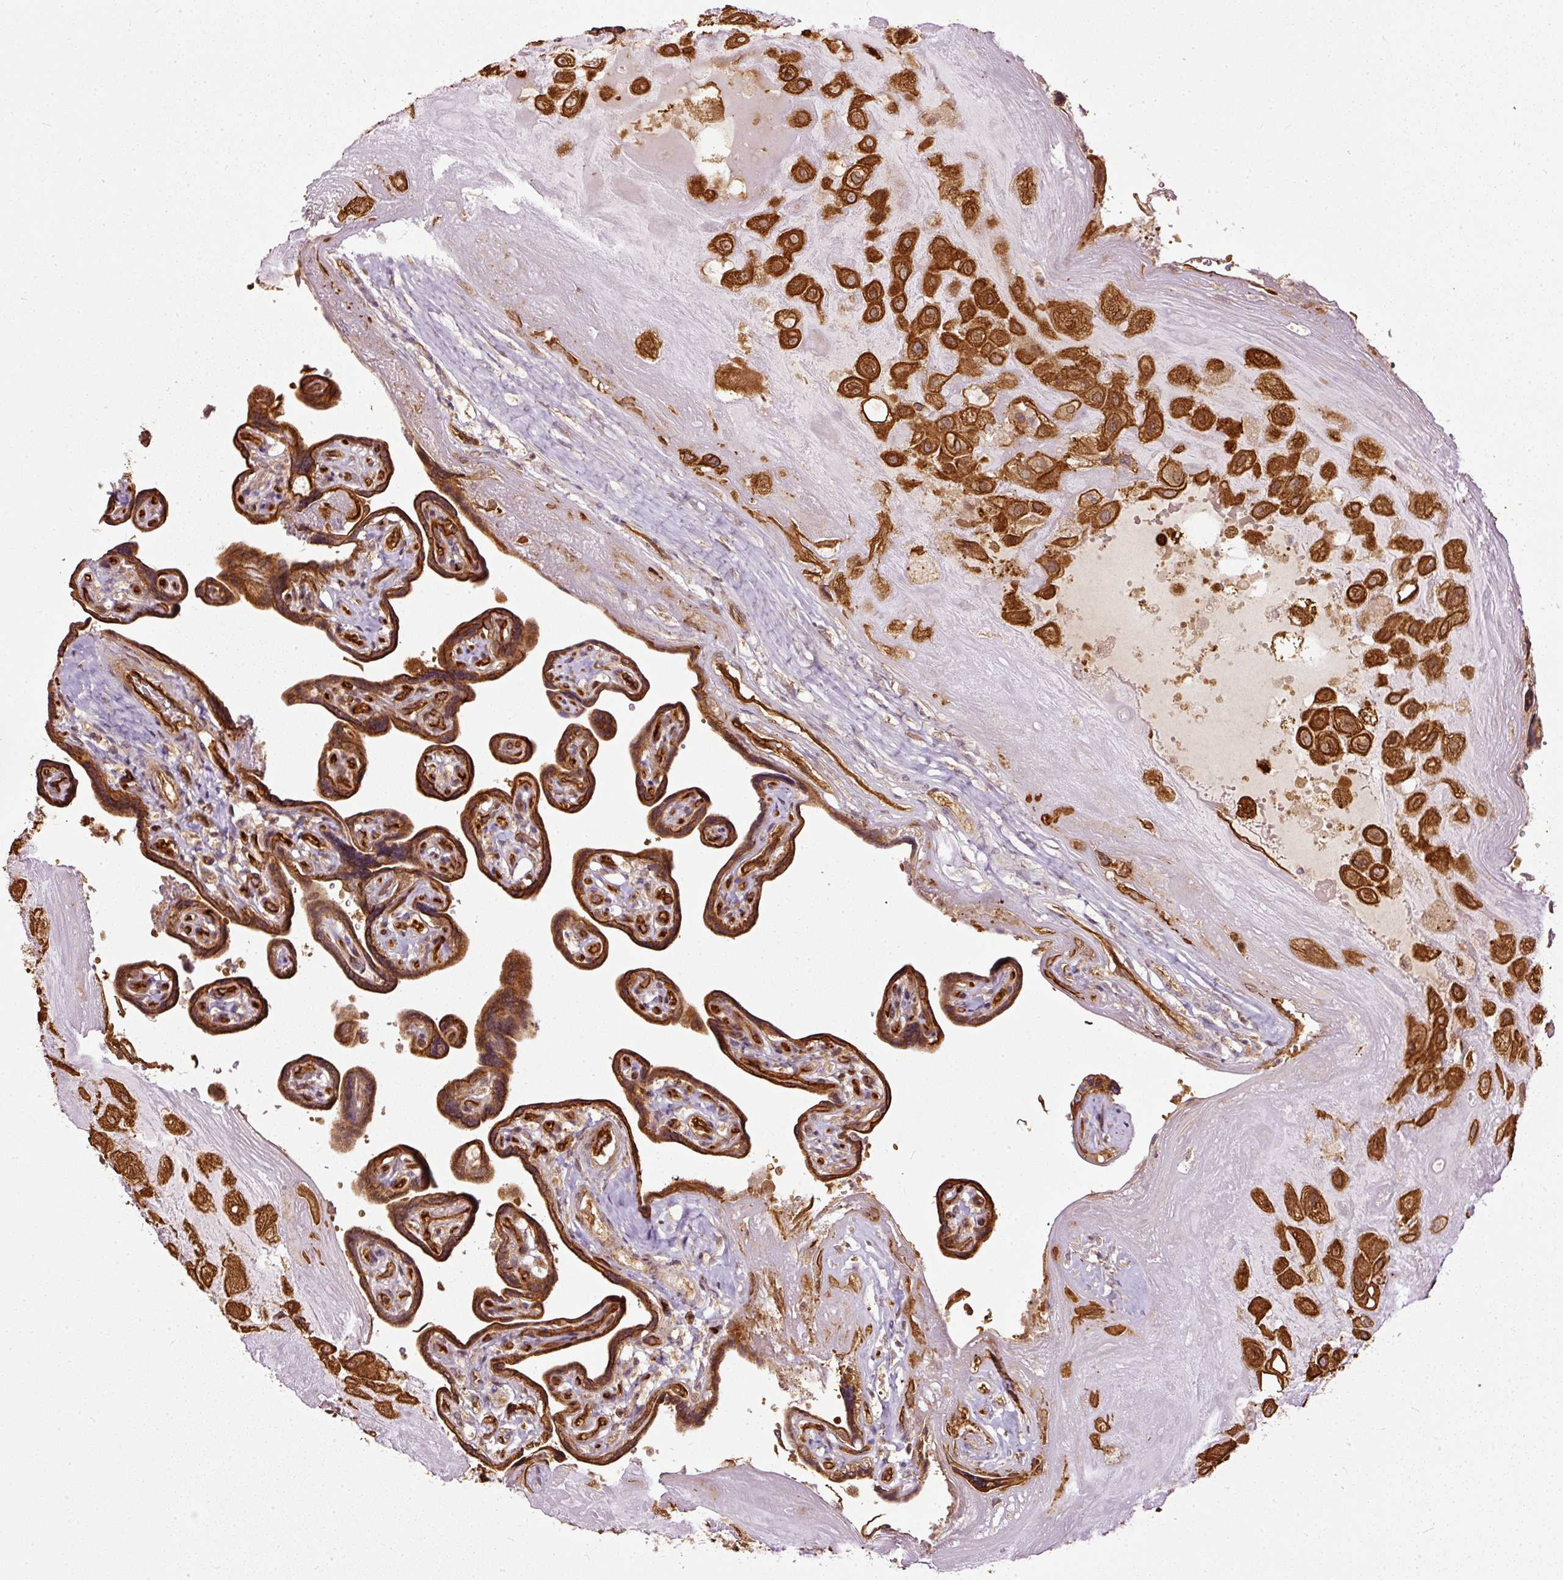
{"staining": {"intensity": "strong", "quantity": ">75%", "location": "cytoplasmic/membranous"}, "tissue": "placenta", "cell_type": "Decidual cells", "image_type": "normal", "snomed": [{"axis": "morphology", "description": "Normal tissue, NOS"}, {"axis": "topography", "description": "Placenta"}], "caption": "Protein staining by immunohistochemistry (IHC) exhibits strong cytoplasmic/membranous staining in approximately >75% of decidual cells in normal placenta.", "gene": "MIF4GD", "patient": {"sex": "female", "age": 32}}